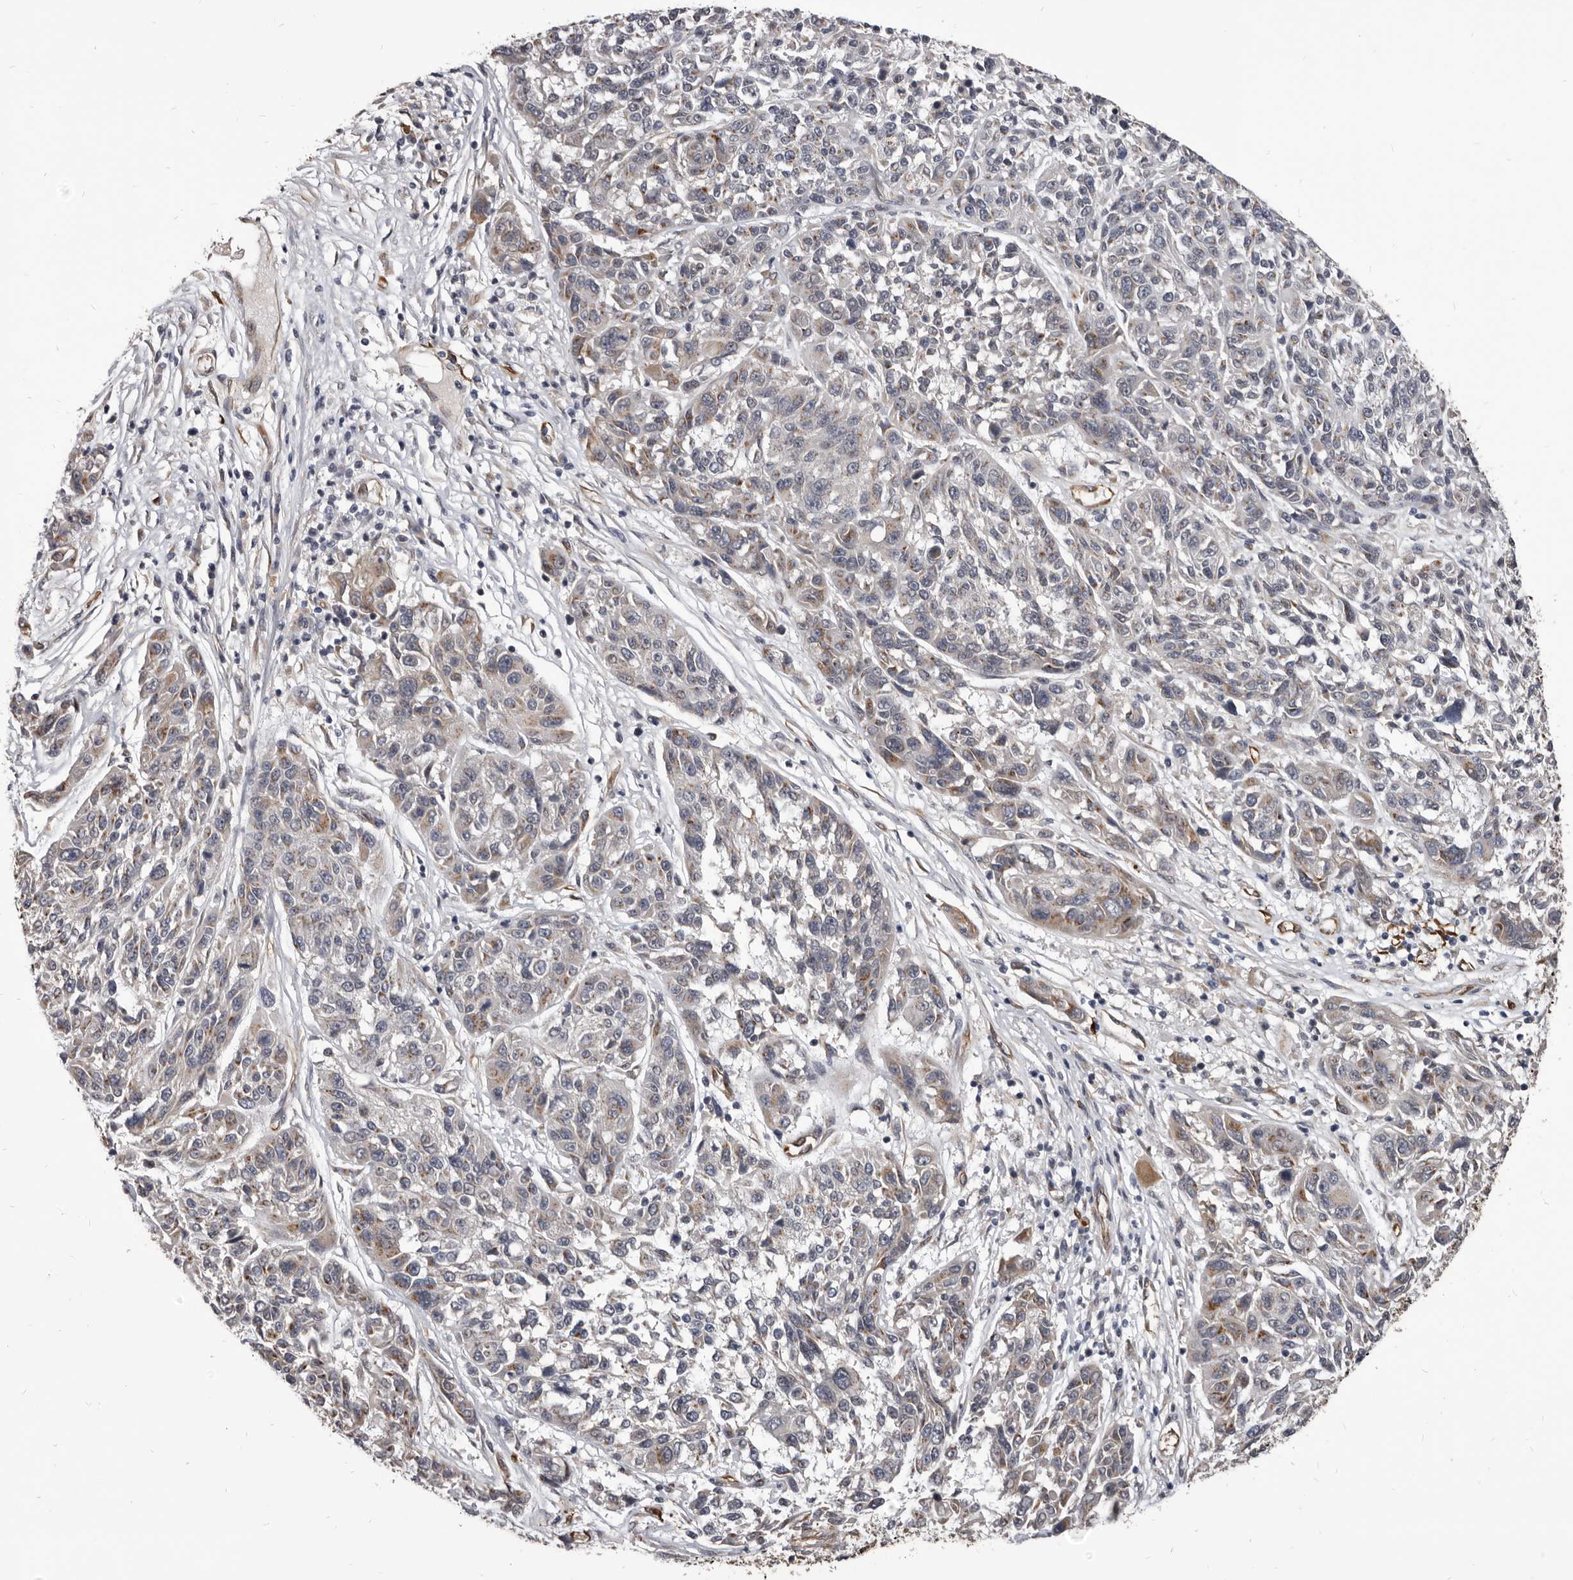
{"staining": {"intensity": "weak", "quantity": "25%-75%", "location": "cytoplasmic/membranous"}, "tissue": "melanoma", "cell_type": "Tumor cells", "image_type": "cancer", "snomed": [{"axis": "morphology", "description": "Malignant melanoma, NOS"}, {"axis": "topography", "description": "Skin"}], "caption": "Immunohistochemical staining of human melanoma displays low levels of weak cytoplasmic/membranous expression in about 25%-75% of tumor cells.", "gene": "ADAMTS20", "patient": {"sex": "male", "age": 53}}